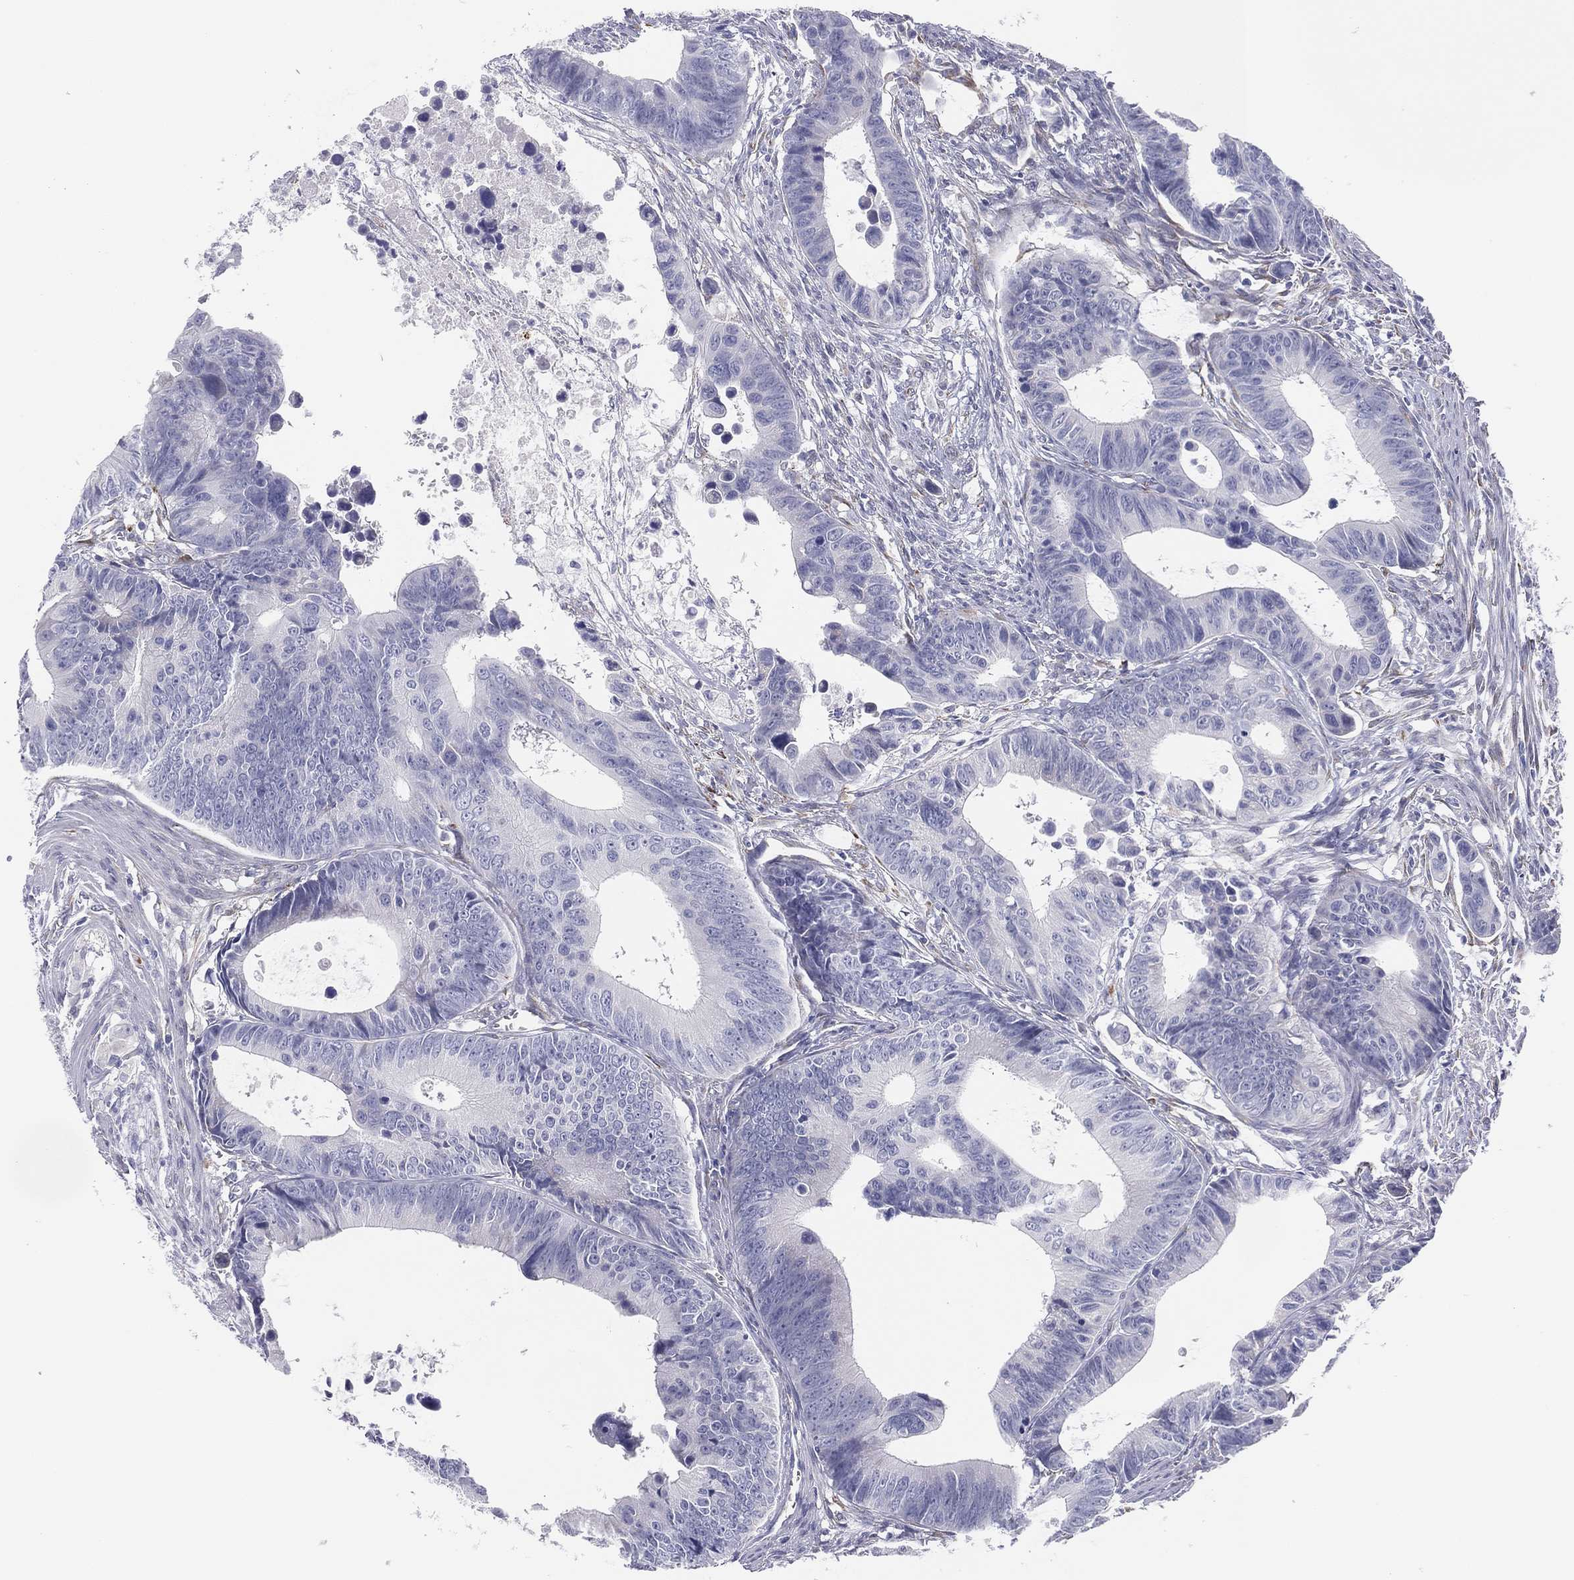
{"staining": {"intensity": "negative", "quantity": "none", "location": "none"}, "tissue": "colorectal cancer", "cell_type": "Tumor cells", "image_type": "cancer", "snomed": [{"axis": "morphology", "description": "Adenocarcinoma, NOS"}, {"axis": "topography", "description": "Colon"}], "caption": "Protein analysis of colorectal cancer demonstrates no significant staining in tumor cells.", "gene": "MLF1", "patient": {"sex": "female", "age": 87}}